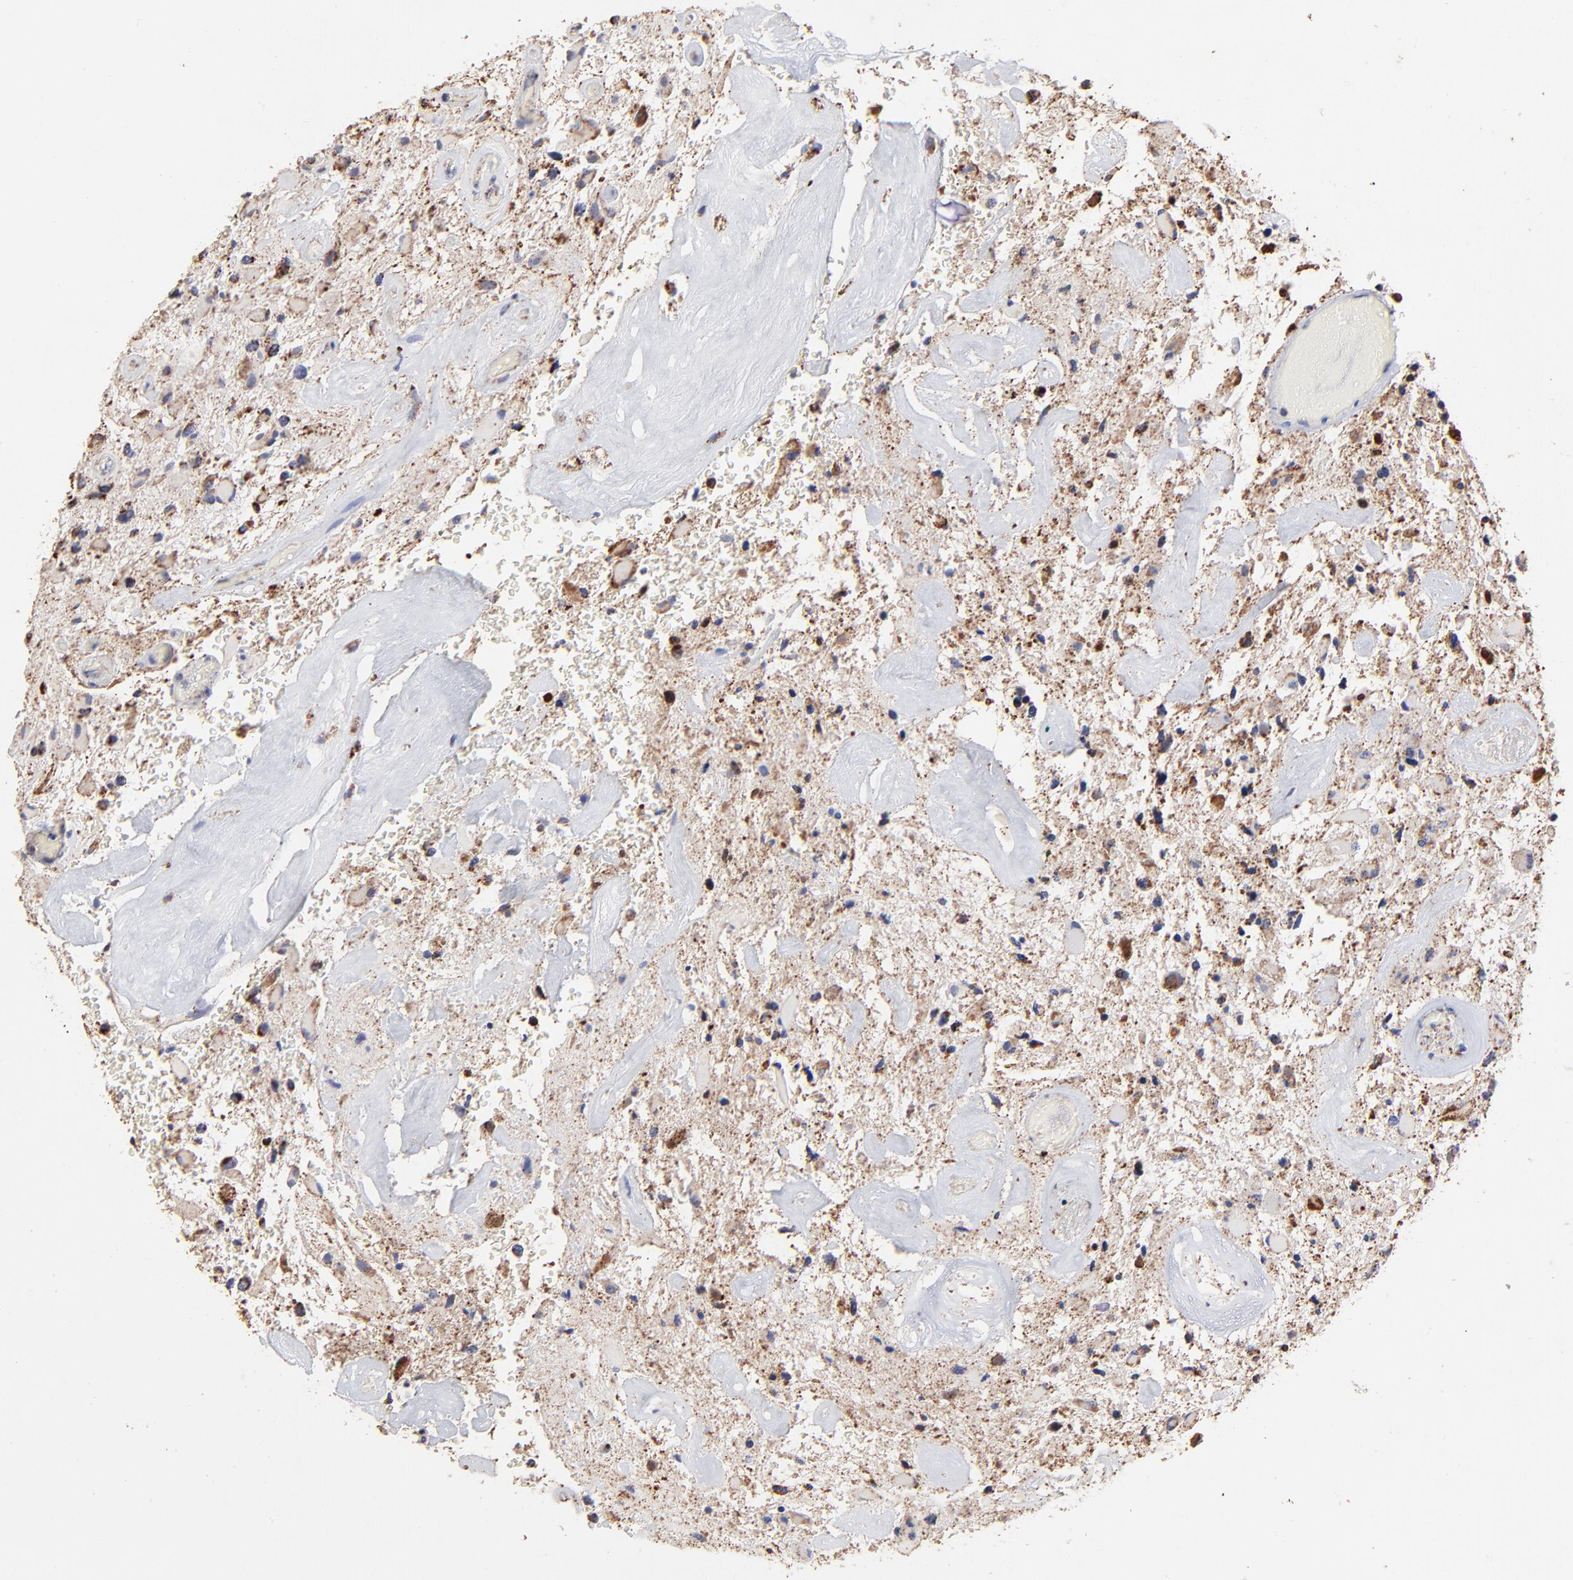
{"staining": {"intensity": "weak", "quantity": ">75%", "location": "cytoplasmic/membranous"}, "tissue": "glioma", "cell_type": "Tumor cells", "image_type": "cancer", "snomed": [{"axis": "morphology", "description": "Glioma, malignant, High grade"}, {"axis": "topography", "description": "Brain"}], "caption": "DAB (3,3'-diaminobenzidine) immunohistochemical staining of malignant glioma (high-grade) exhibits weak cytoplasmic/membranous protein expression in about >75% of tumor cells. The staining is performed using DAB brown chromogen to label protein expression. The nuclei are counter-stained blue using hematoxylin.", "gene": "SSBP1", "patient": {"sex": "female", "age": 60}}